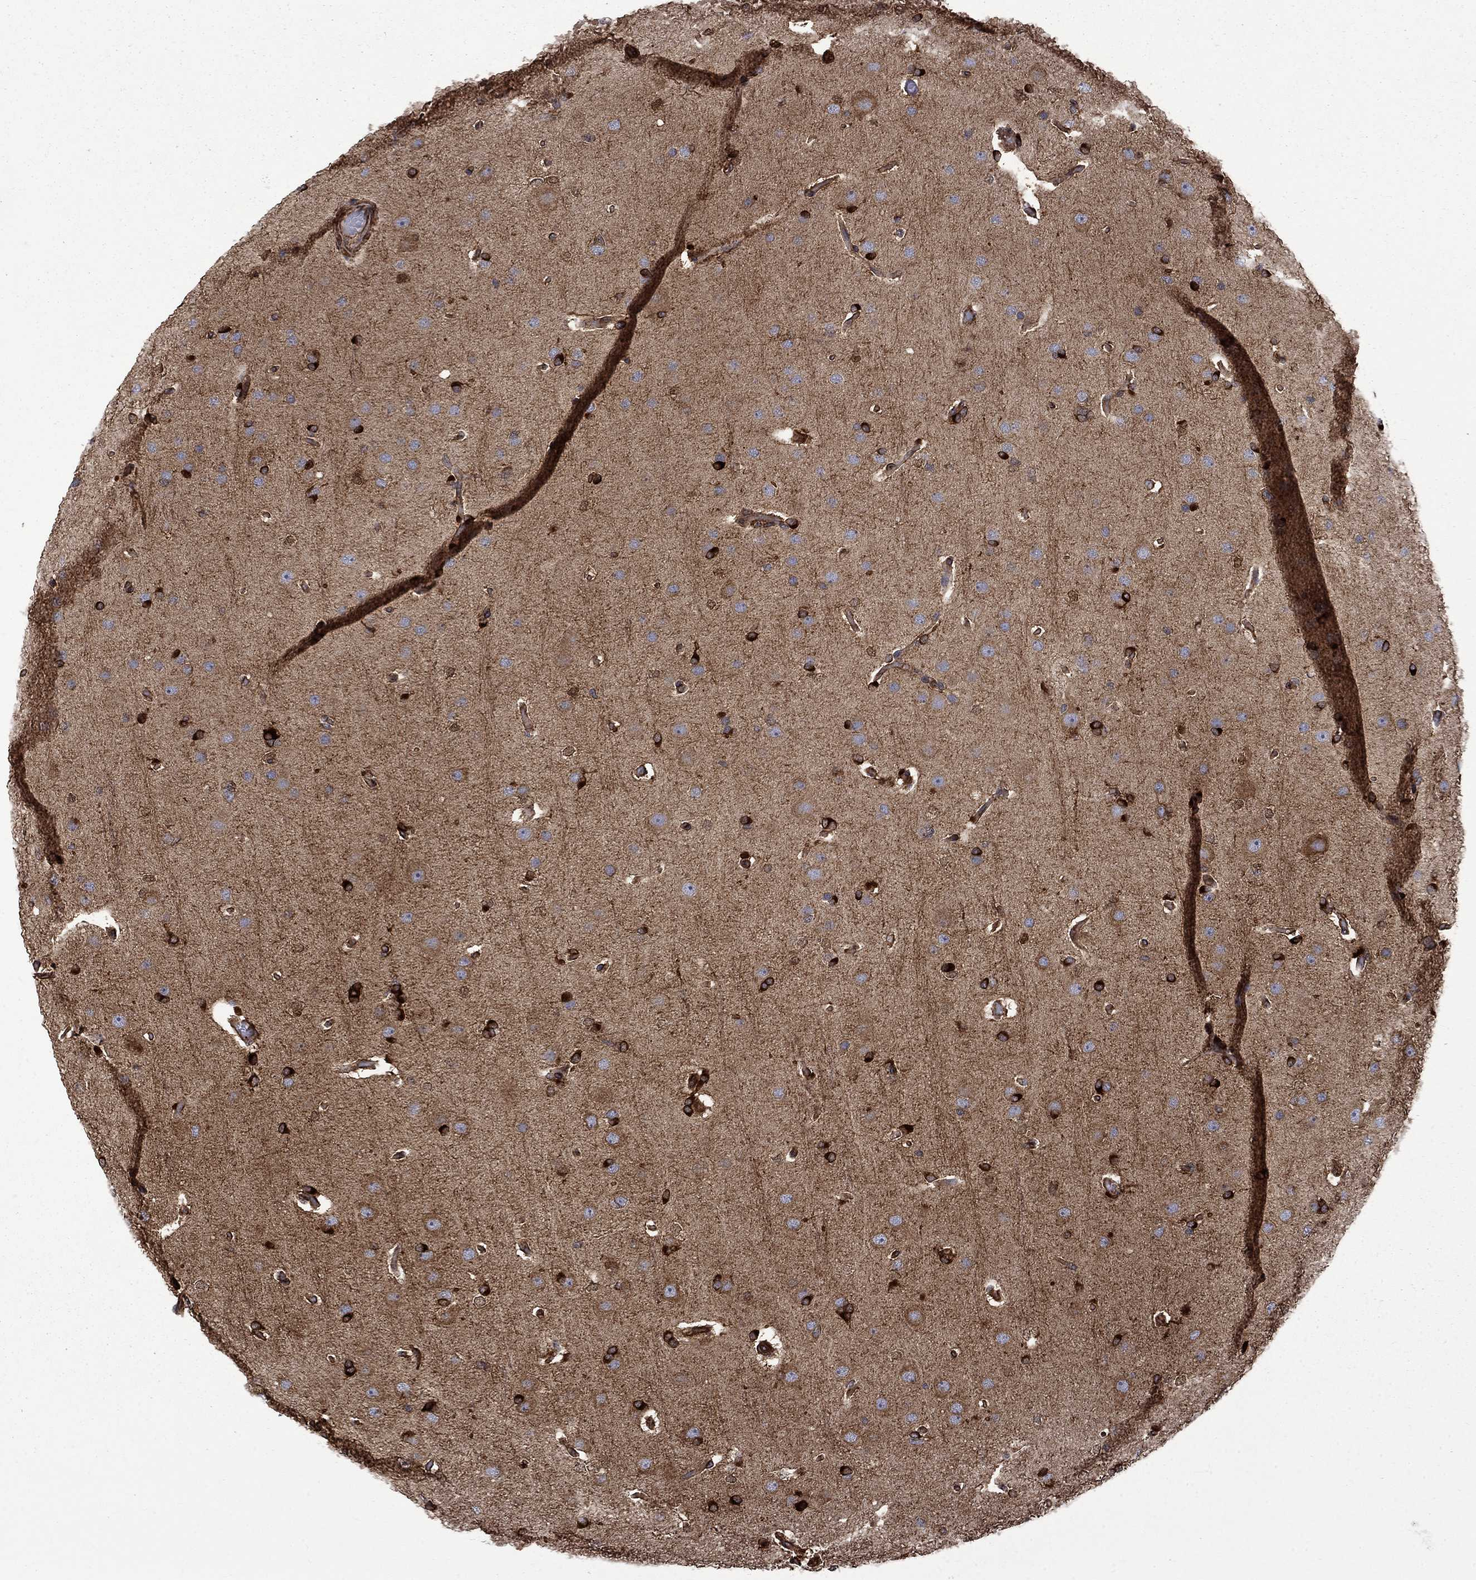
{"staining": {"intensity": "strong", "quantity": "25%-75%", "location": "cytoplasmic/membranous"}, "tissue": "glioma", "cell_type": "Tumor cells", "image_type": "cancer", "snomed": [{"axis": "morphology", "description": "Glioma, malignant, Low grade"}, {"axis": "topography", "description": "Brain"}], "caption": "Protein staining of glioma tissue shows strong cytoplasmic/membranous expression in approximately 25%-75% of tumor cells. The protein is shown in brown color, while the nuclei are stained blue.", "gene": "CUTC", "patient": {"sex": "male", "age": 41}}